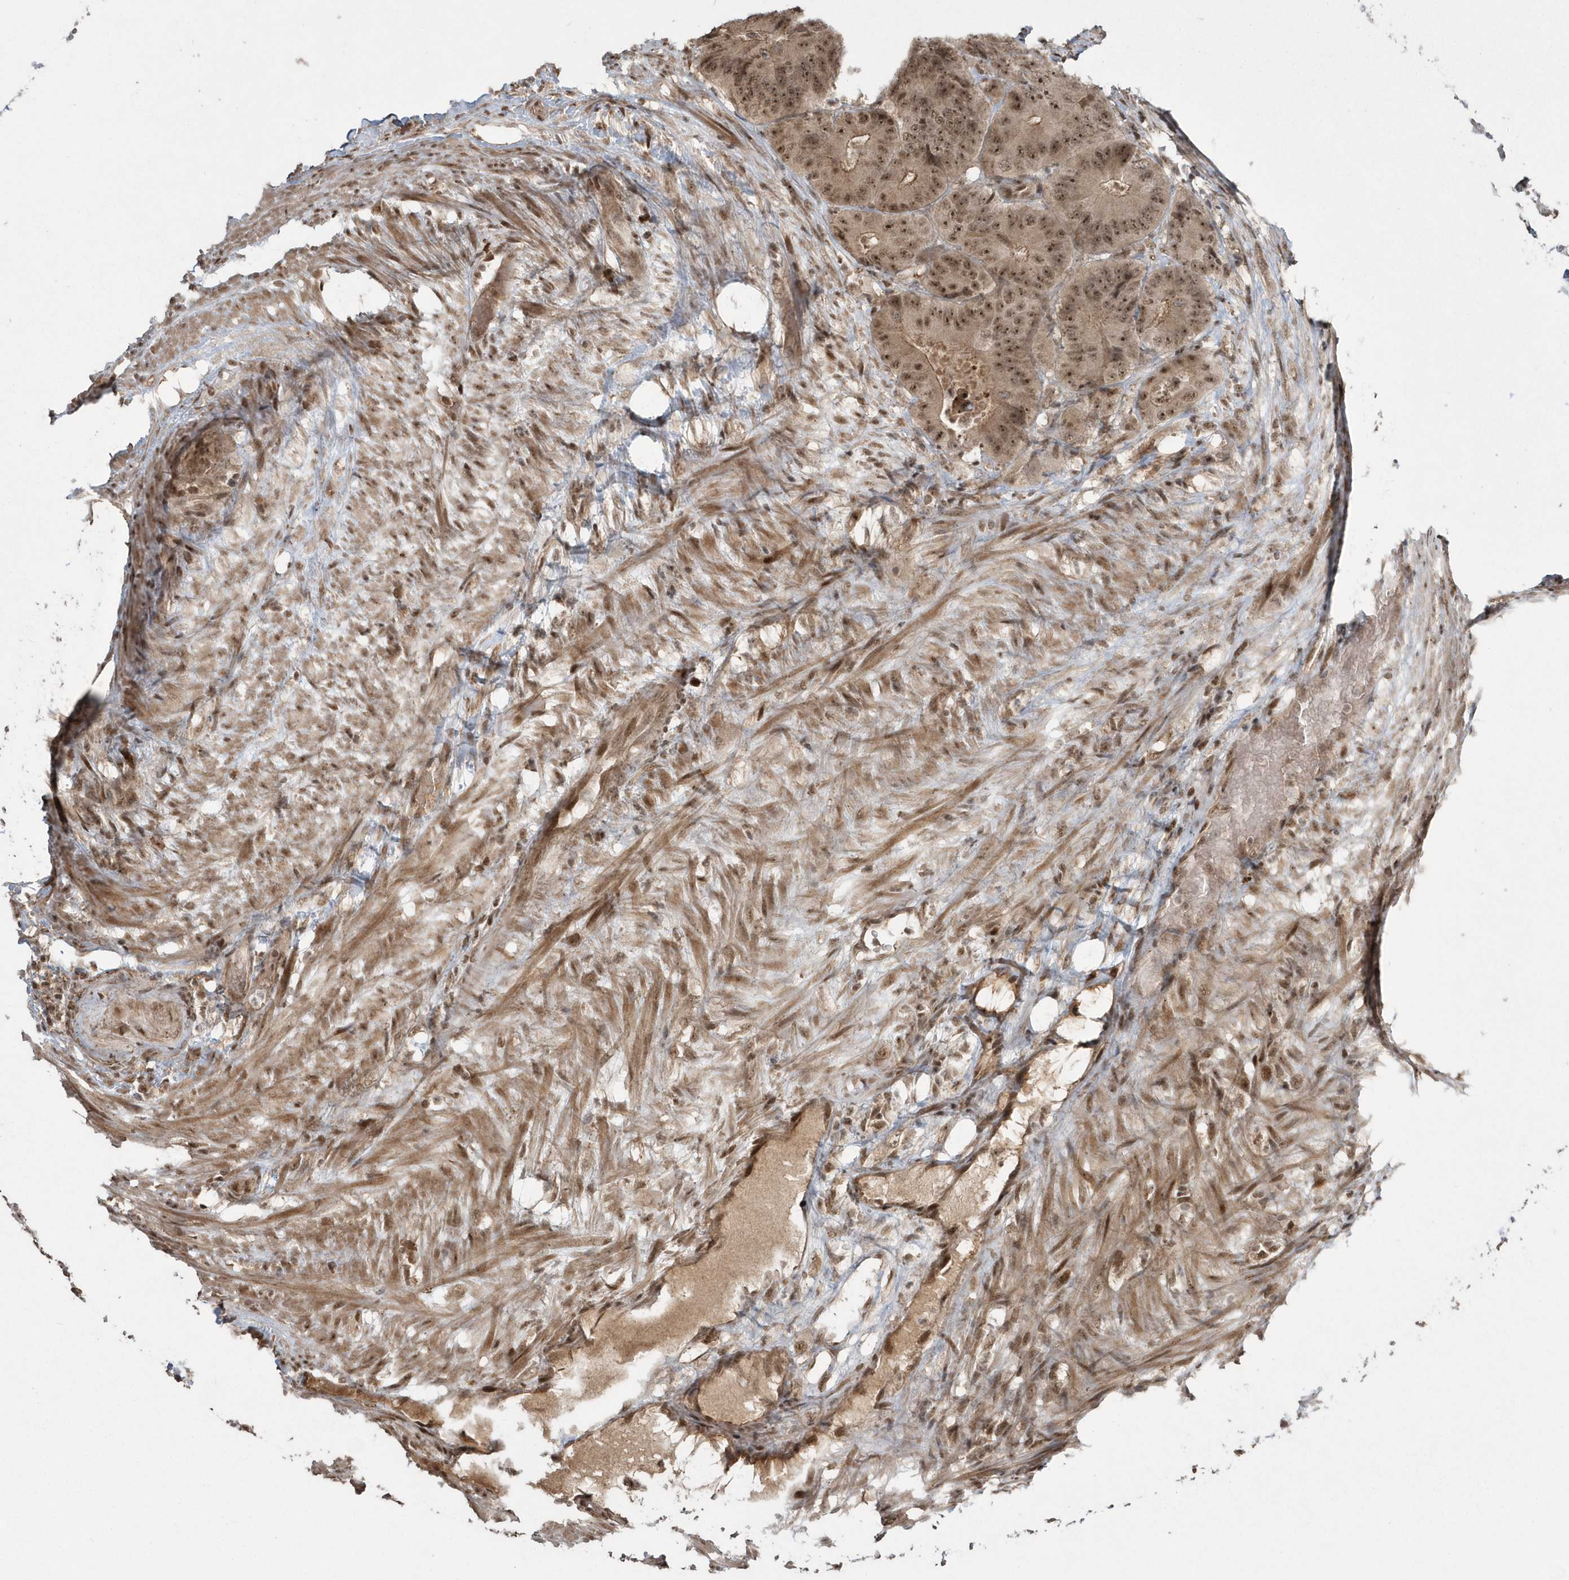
{"staining": {"intensity": "moderate", "quantity": ">75%", "location": "cytoplasmic/membranous,nuclear"}, "tissue": "colorectal cancer", "cell_type": "Tumor cells", "image_type": "cancer", "snomed": [{"axis": "morphology", "description": "Adenocarcinoma, NOS"}, {"axis": "topography", "description": "Colon"}], "caption": "Moderate cytoplasmic/membranous and nuclear positivity for a protein is present in approximately >75% of tumor cells of colorectal adenocarcinoma using immunohistochemistry.", "gene": "EPB41L4A", "patient": {"sex": "male", "age": 83}}